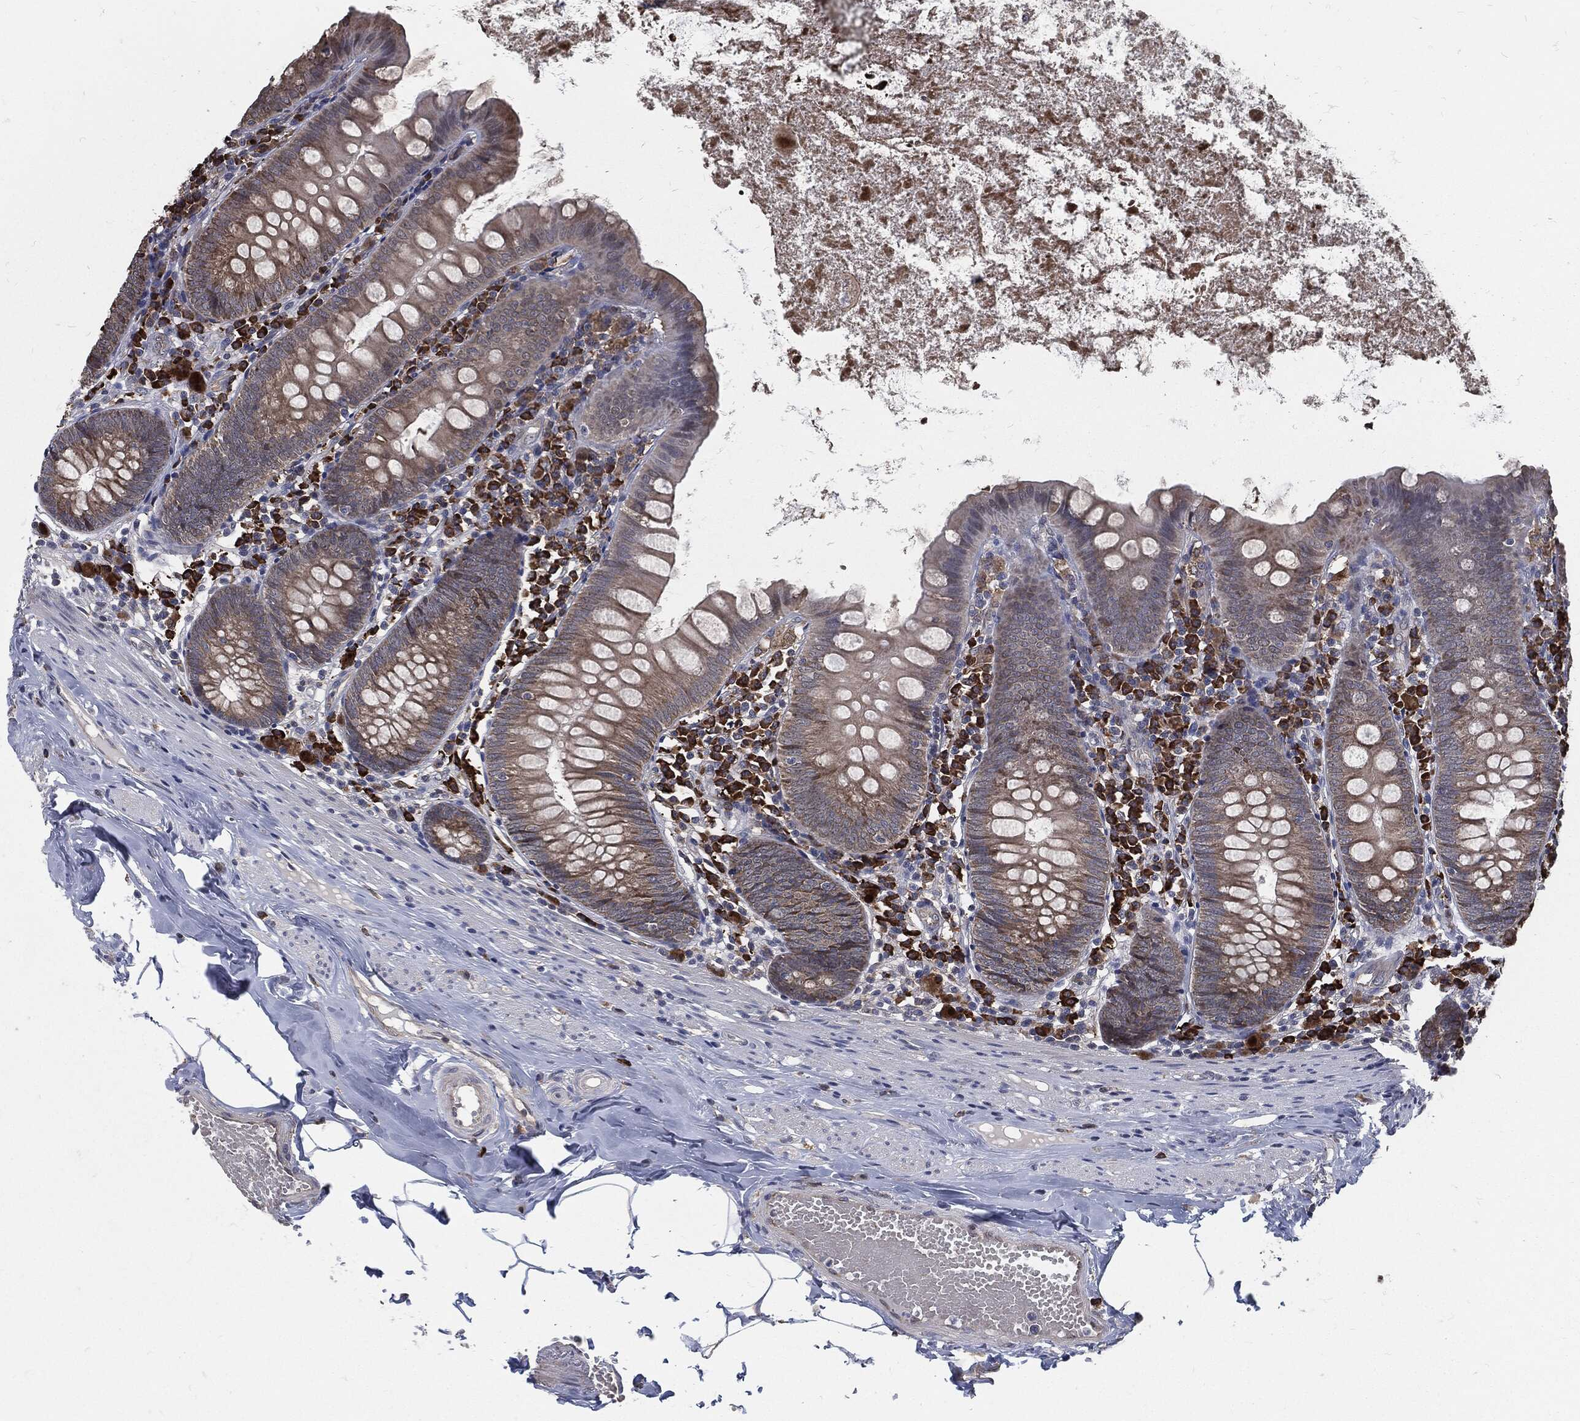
{"staining": {"intensity": "moderate", "quantity": "25%-75%", "location": "cytoplasmic/membranous"}, "tissue": "appendix", "cell_type": "Glandular cells", "image_type": "normal", "snomed": [{"axis": "morphology", "description": "Normal tissue, NOS"}, {"axis": "topography", "description": "Appendix"}], "caption": "Immunohistochemistry (IHC) micrograph of unremarkable human appendix stained for a protein (brown), which shows medium levels of moderate cytoplasmic/membranous expression in about 25%-75% of glandular cells.", "gene": "PRDX4", "patient": {"sex": "female", "age": 82}}